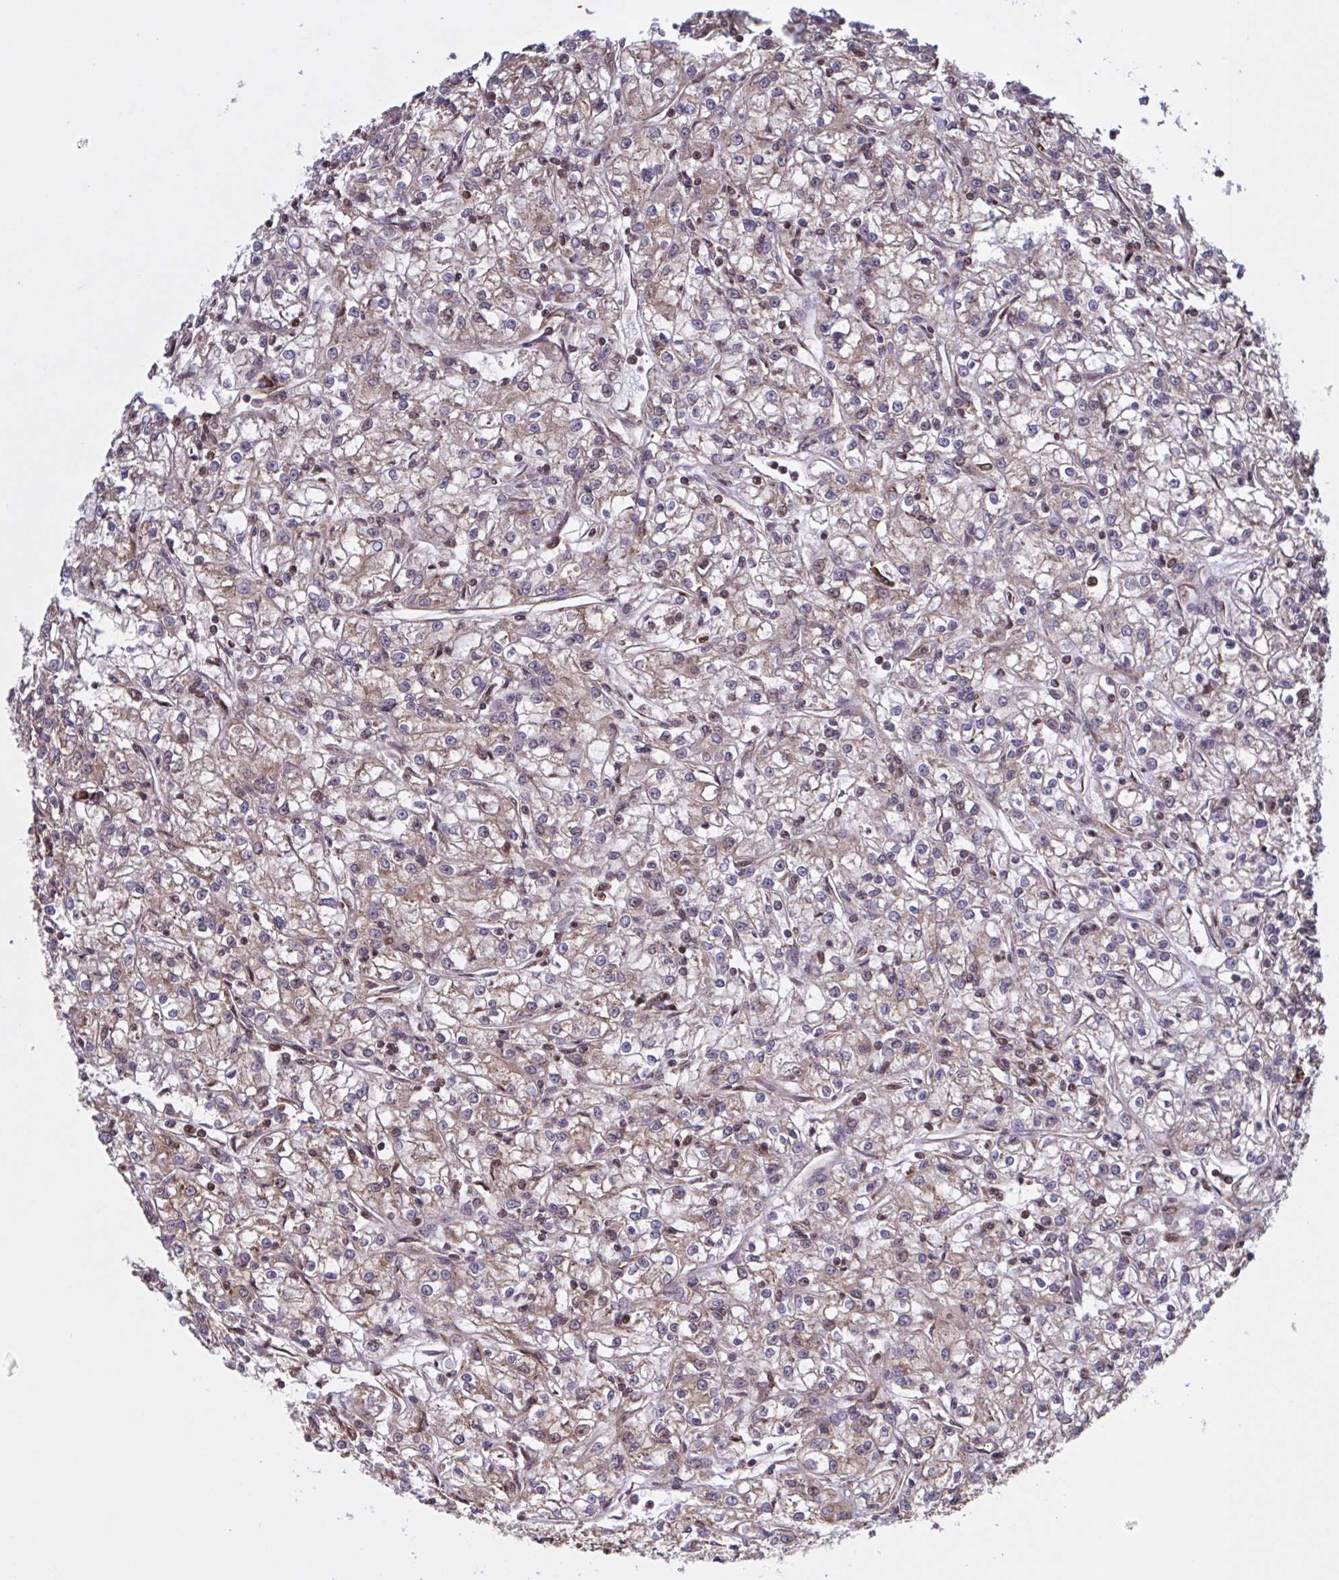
{"staining": {"intensity": "weak", "quantity": "<25%", "location": "cytoplasmic/membranous"}, "tissue": "renal cancer", "cell_type": "Tumor cells", "image_type": "cancer", "snomed": [{"axis": "morphology", "description": "Adenocarcinoma, NOS"}, {"axis": "topography", "description": "Kidney"}], "caption": "Immunohistochemistry histopathology image of neoplastic tissue: human adenocarcinoma (renal) stained with DAB displays no significant protein positivity in tumor cells. Nuclei are stained in blue.", "gene": "SEC63", "patient": {"sex": "female", "age": 59}}